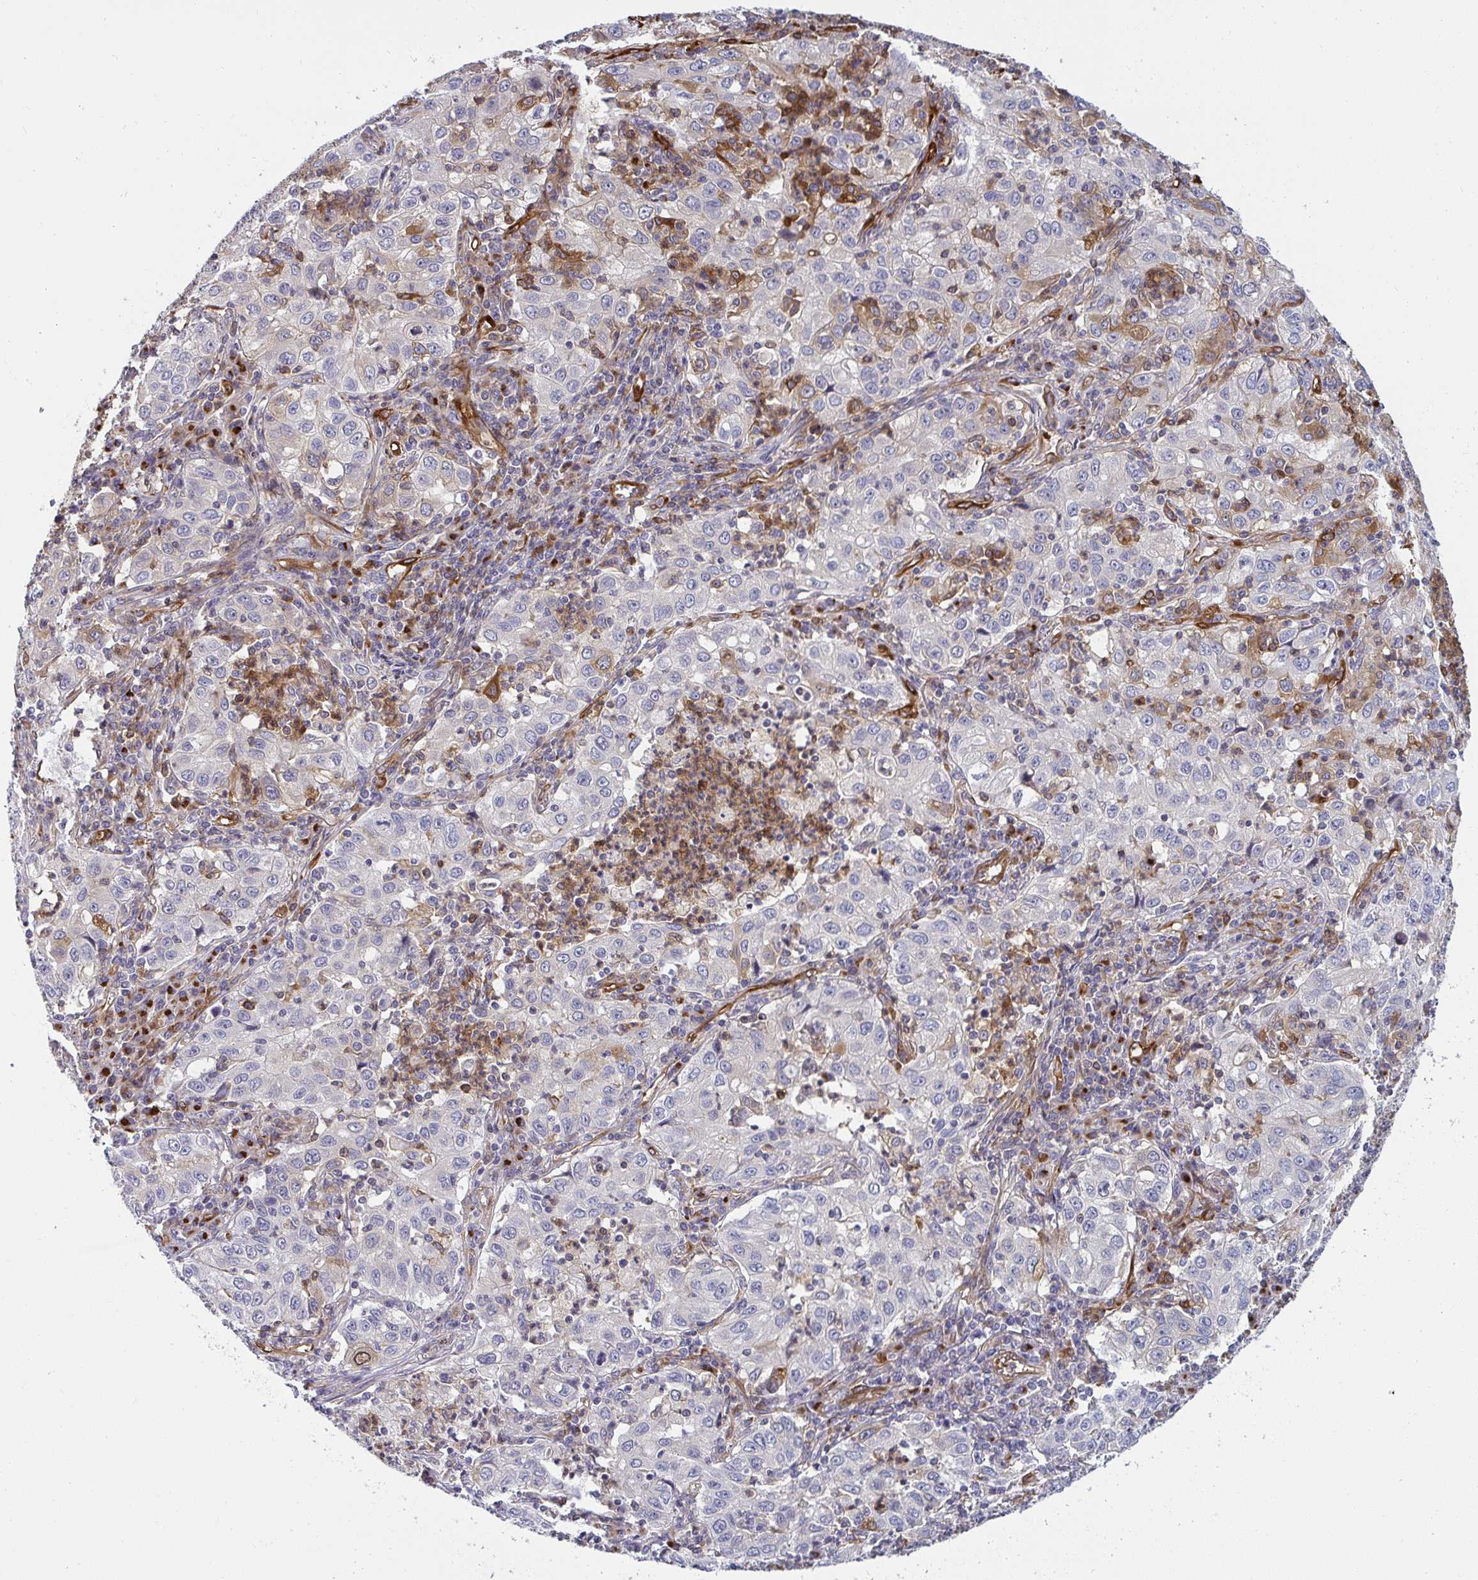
{"staining": {"intensity": "negative", "quantity": "none", "location": "none"}, "tissue": "lung cancer", "cell_type": "Tumor cells", "image_type": "cancer", "snomed": [{"axis": "morphology", "description": "Squamous cell carcinoma, NOS"}, {"axis": "topography", "description": "Lung"}], "caption": "This is a photomicrograph of IHC staining of squamous cell carcinoma (lung), which shows no positivity in tumor cells.", "gene": "IFIT3", "patient": {"sex": "male", "age": 71}}